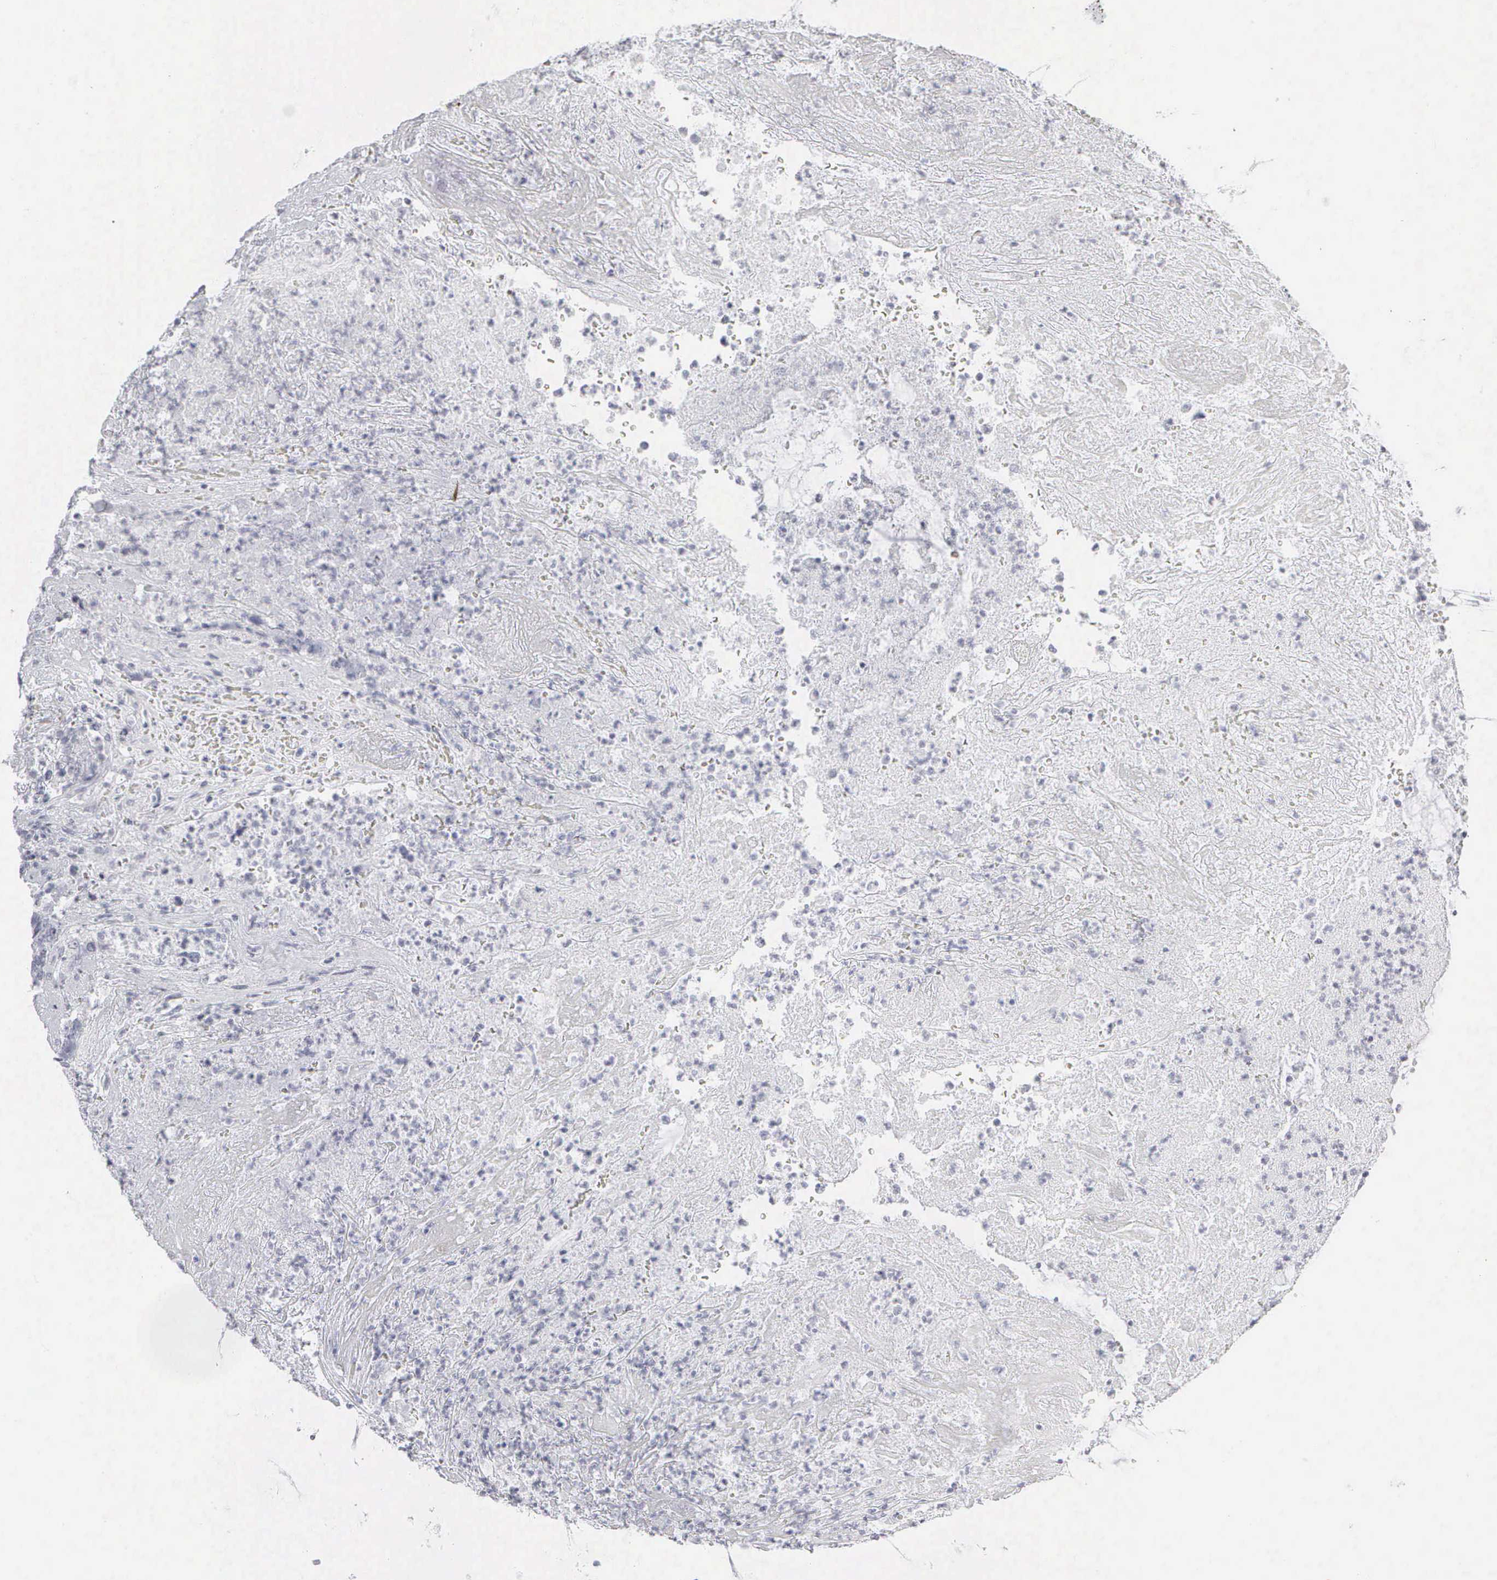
{"staining": {"intensity": "negative", "quantity": "none", "location": "none"}, "tissue": "colorectal cancer", "cell_type": "Tumor cells", "image_type": "cancer", "snomed": [{"axis": "morphology", "description": "Adenocarcinoma, NOS"}, {"axis": "topography", "description": "Rectum"}], "caption": "DAB immunohistochemical staining of colorectal adenocarcinoma displays no significant expression in tumor cells. Brightfield microscopy of IHC stained with DAB (3,3'-diaminobenzidine) (brown) and hematoxylin (blue), captured at high magnification.", "gene": "KRT14", "patient": {"sex": "female", "age": 65}}